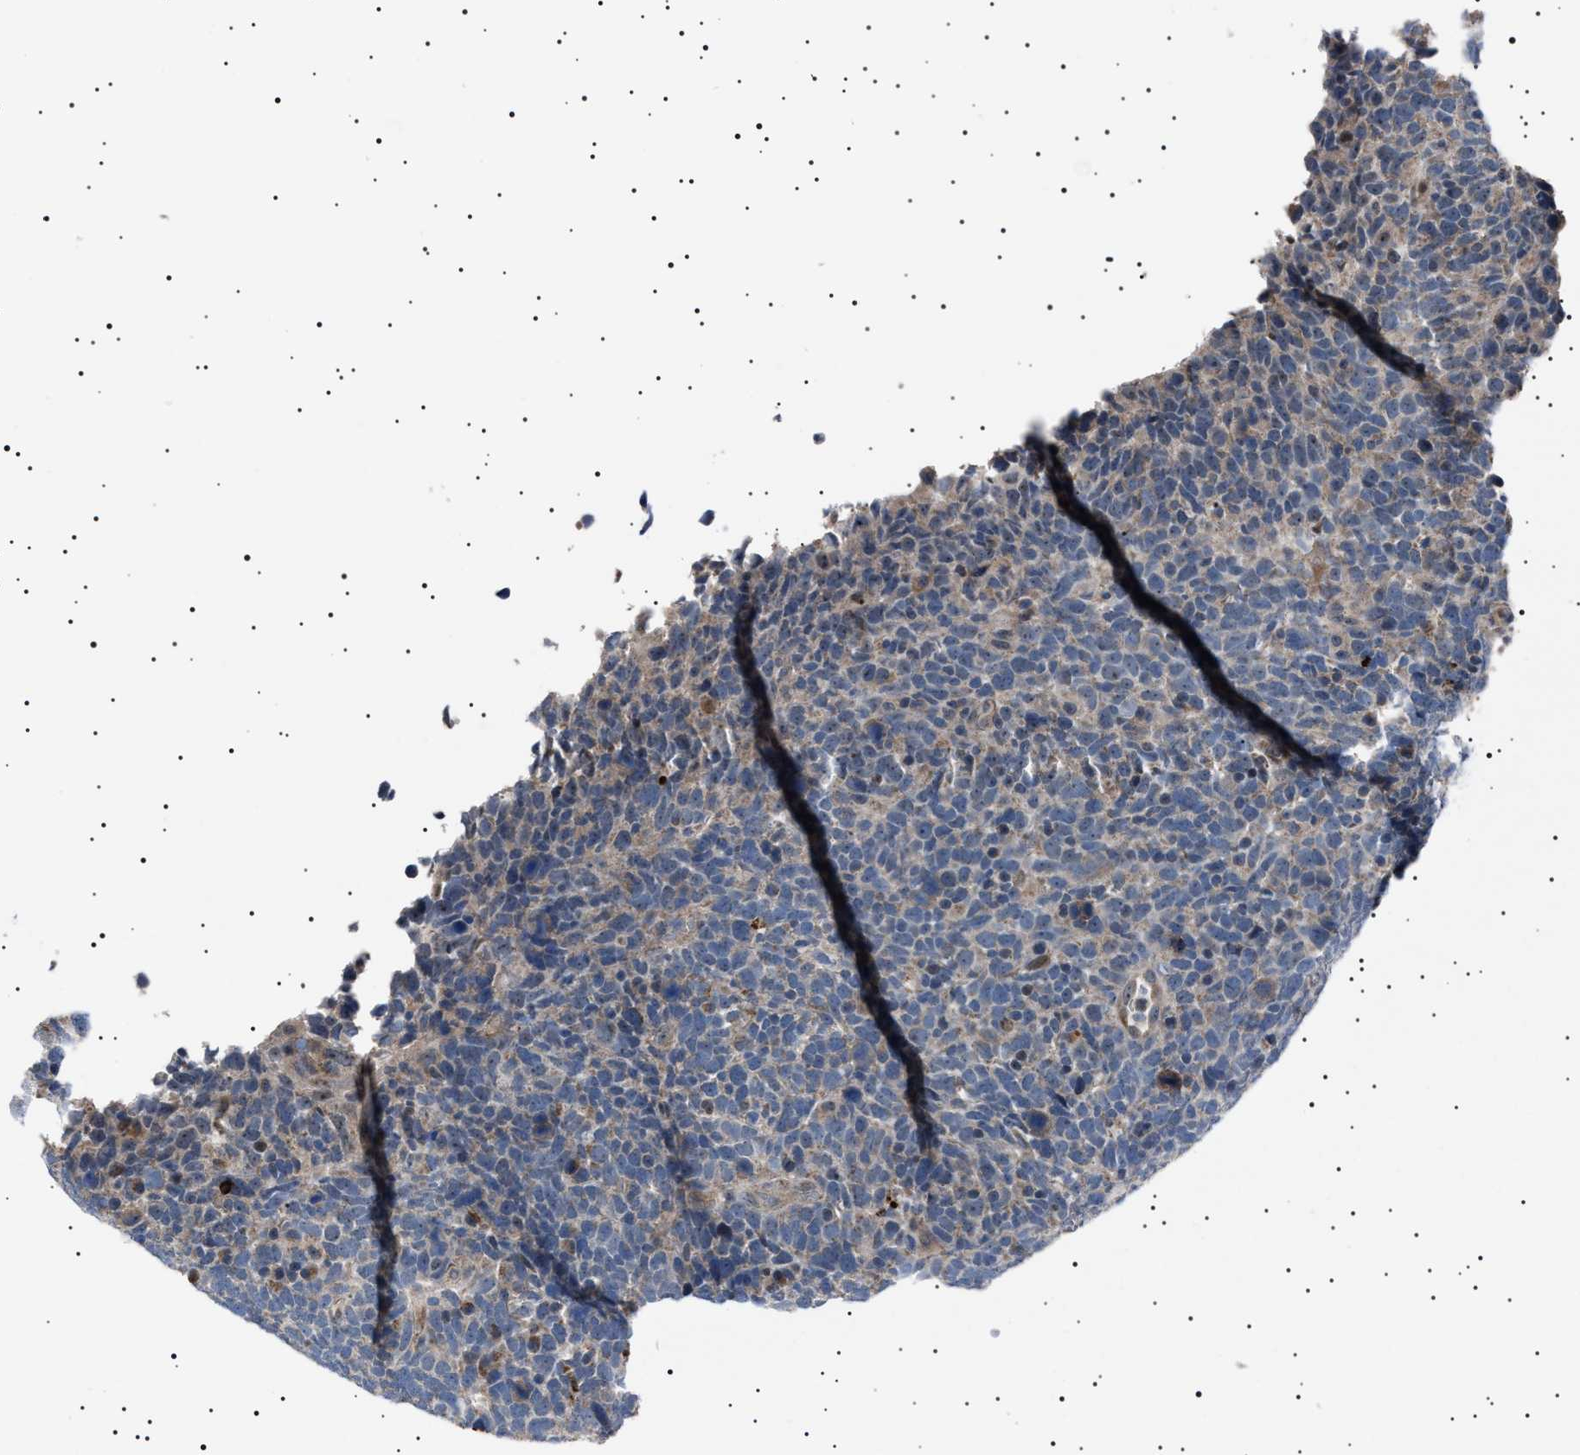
{"staining": {"intensity": "negative", "quantity": "none", "location": "none"}, "tissue": "urothelial cancer", "cell_type": "Tumor cells", "image_type": "cancer", "snomed": [{"axis": "morphology", "description": "Urothelial carcinoma, High grade"}, {"axis": "topography", "description": "Urinary bladder"}], "caption": "This is a histopathology image of IHC staining of urothelial cancer, which shows no expression in tumor cells. (Stains: DAB (3,3'-diaminobenzidine) immunohistochemistry (IHC) with hematoxylin counter stain, Microscopy: brightfield microscopy at high magnification).", "gene": "PTRH1", "patient": {"sex": "female", "age": 82}}